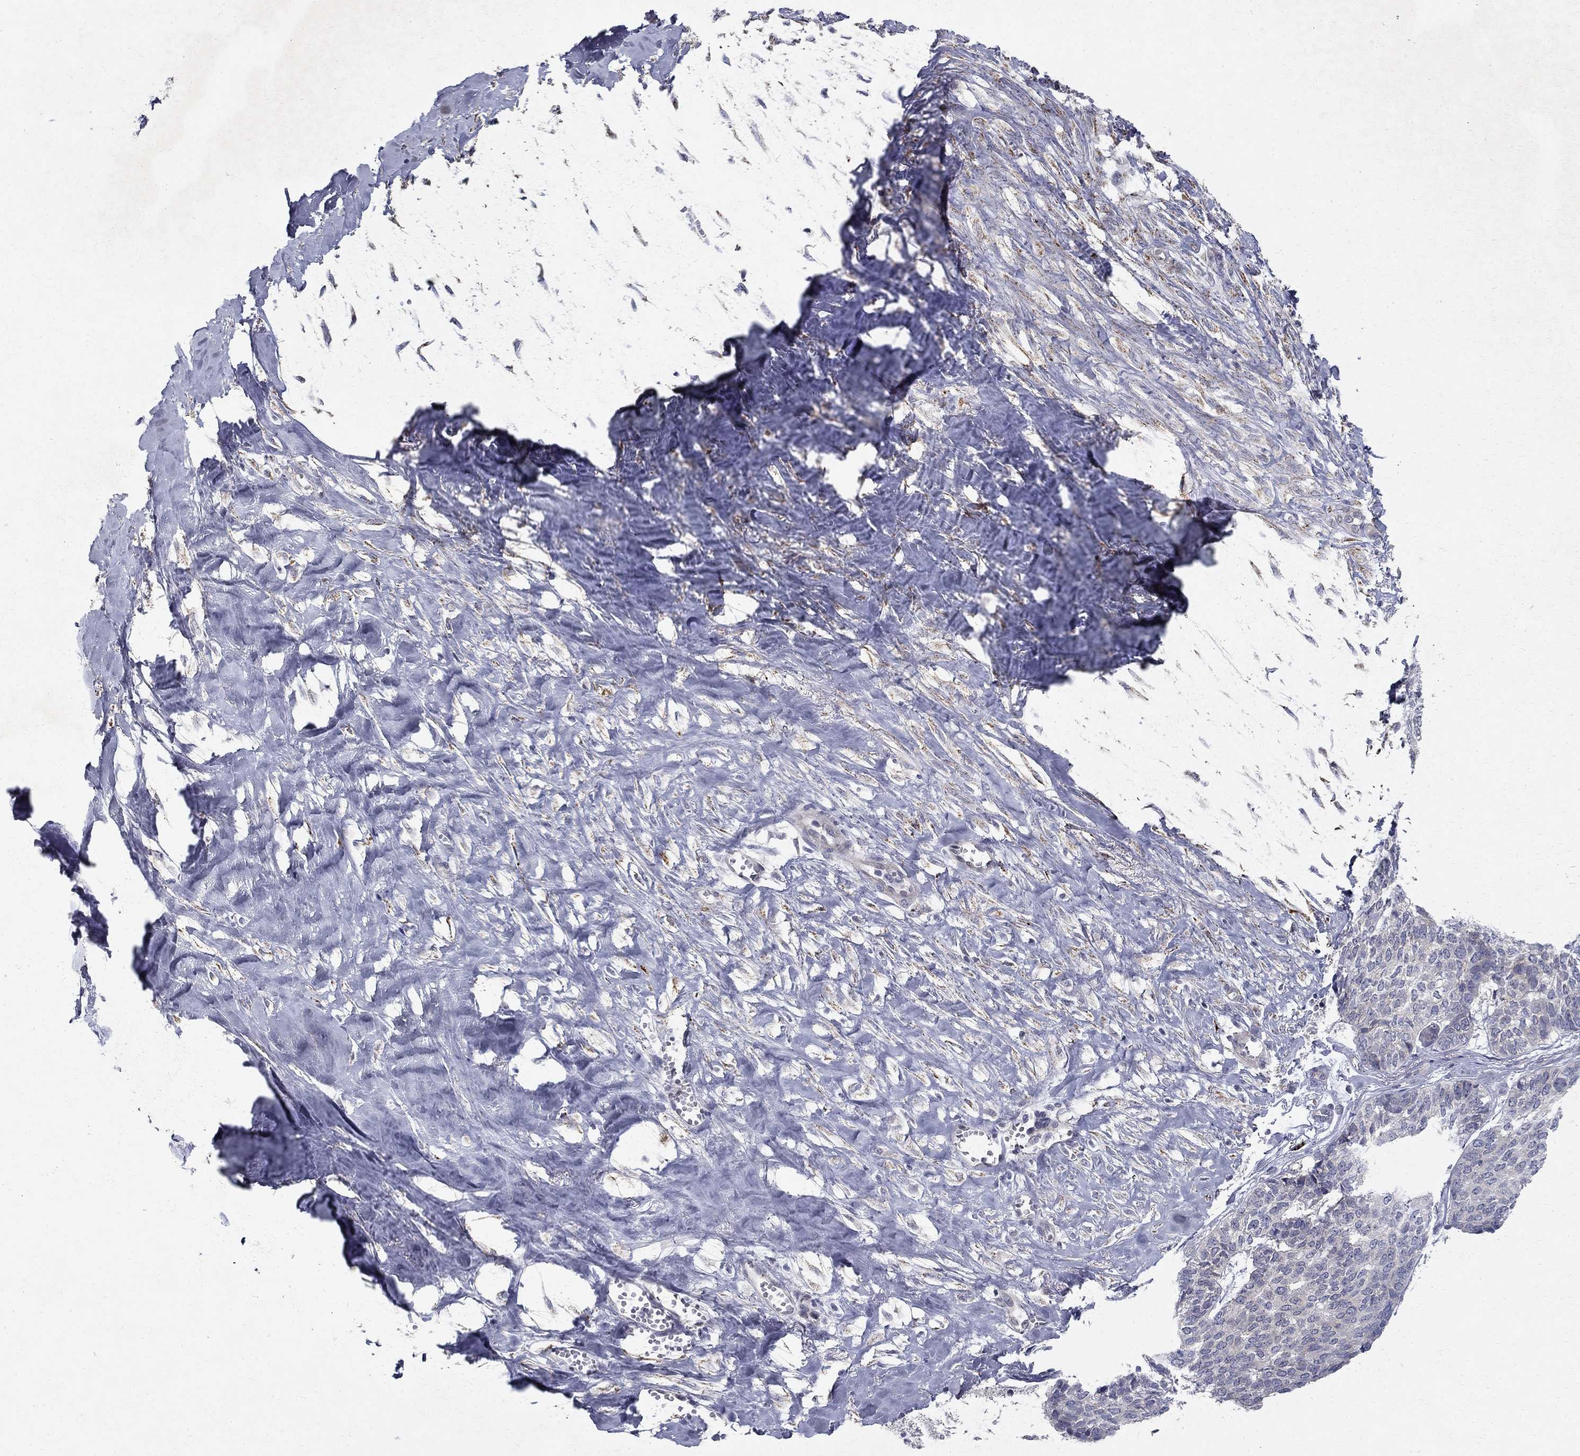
{"staining": {"intensity": "negative", "quantity": "none", "location": "none"}, "tissue": "skin cancer", "cell_type": "Tumor cells", "image_type": "cancer", "snomed": [{"axis": "morphology", "description": "Basal cell carcinoma"}, {"axis": "topography", "description": "Skin"}], "caption": "Immunohistochemistry of human skin basal cell carcinoma demonstrates no expression in tumor cells. The staining is performed using DAB (3,3'-diaminobenzidine) brown chromogen with nuclei counter-stained in using hematoxylin.", "gene": "CLIC6", "patient": {"sex": "male", "age": 86}}